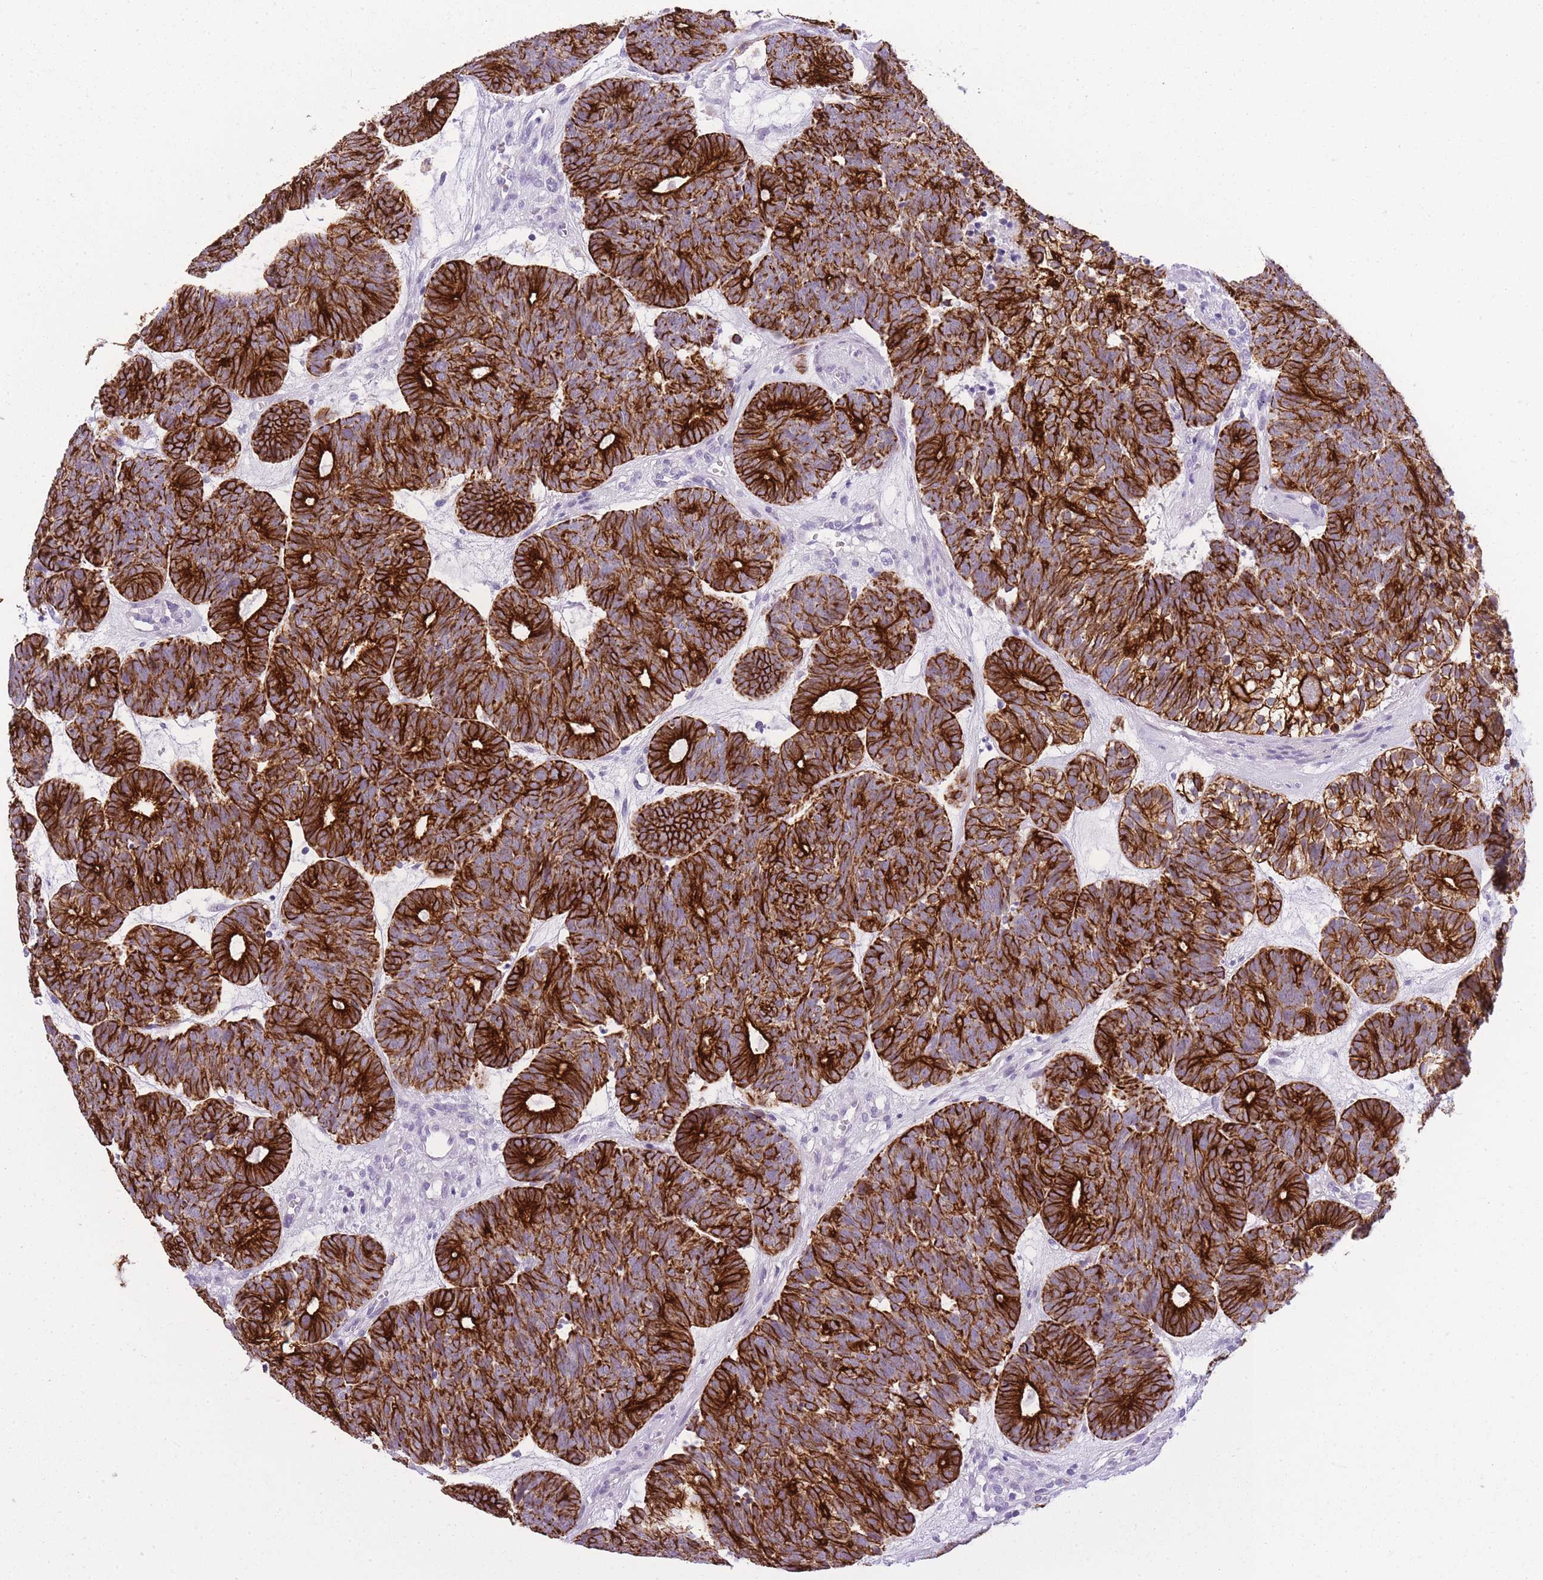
{"staining": {"intensity": "strong", "quantity": ">75%", "location": "cytoplasmic/membranous"}, "tissue": "head and neck cancer", "cell_type": "Tumor cells", "image_type": "cancer", "snomed": [{"axis": "morphology", "description": "Adenocarcinoma, NOS"}, {"axis": "topography", "description": "Head-Neck"}], "caption": "Immunohistochemical staining of head and neck cancer shows high levels of strong cytoplasmic/membranous protein positivity in approximately >75% of tumor cells.", "gene": "RADX", "patient": {"sex": "female", "age": 81}}